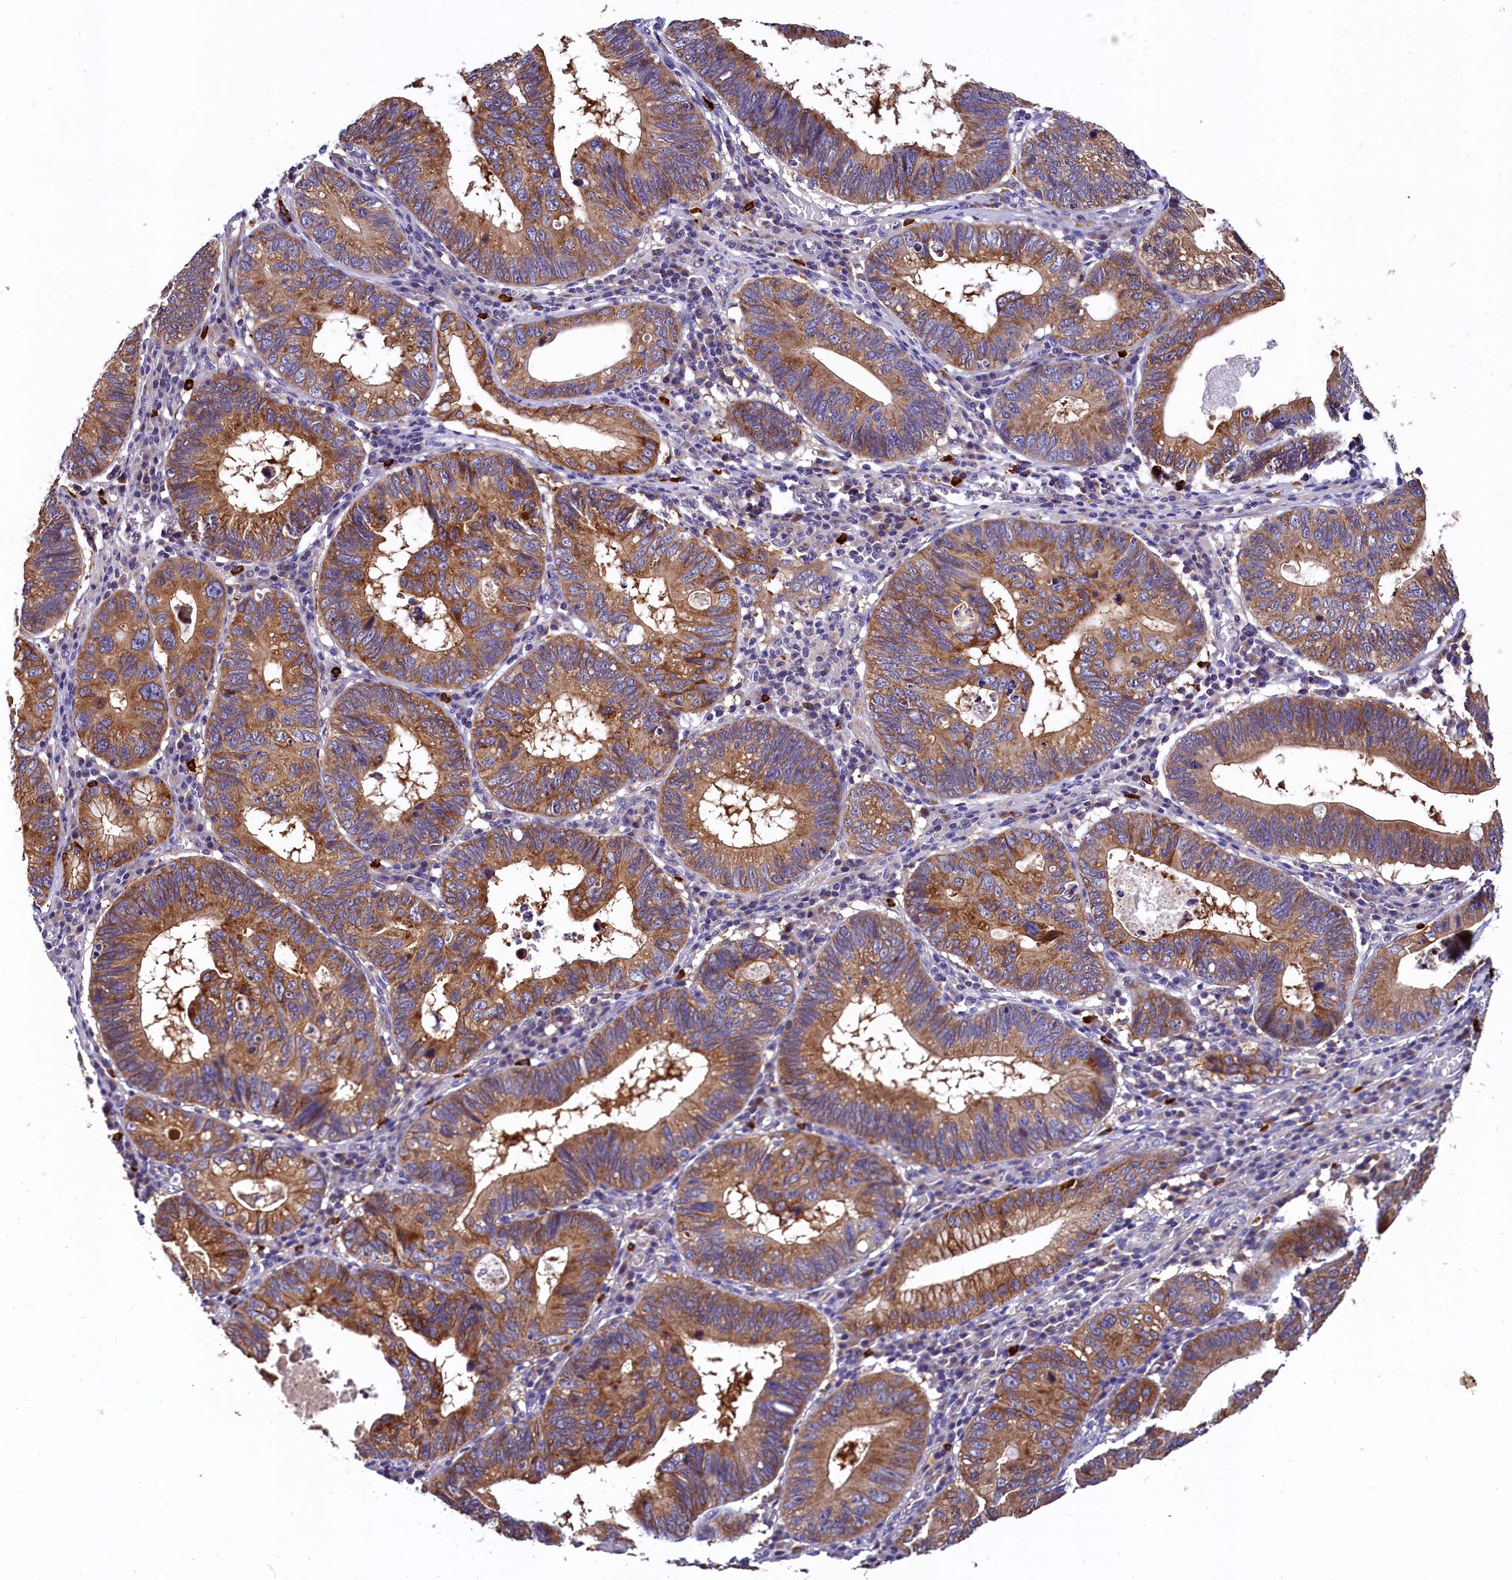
{"staining": {"intensity": "moderate", "quantity": ">75%", "location": "cytoplasmic/membranous"}, "tissue": "stomach cancer", "cell_type": "Tumor cells", "image_type": "cancer", "snomed": [{"axis": "morphology", "description": "Adenocarcinoma, NOS"}, {"axis": "topography", "description": "Stomach"}], "caption": "Stomach adenocarcinoma tissue demonstrates moderate cytoplasmic/membranous staining in about >75% of tumor cells", "gene": "EPS8L2", "patient": {"sex": "male", "age": 59}}